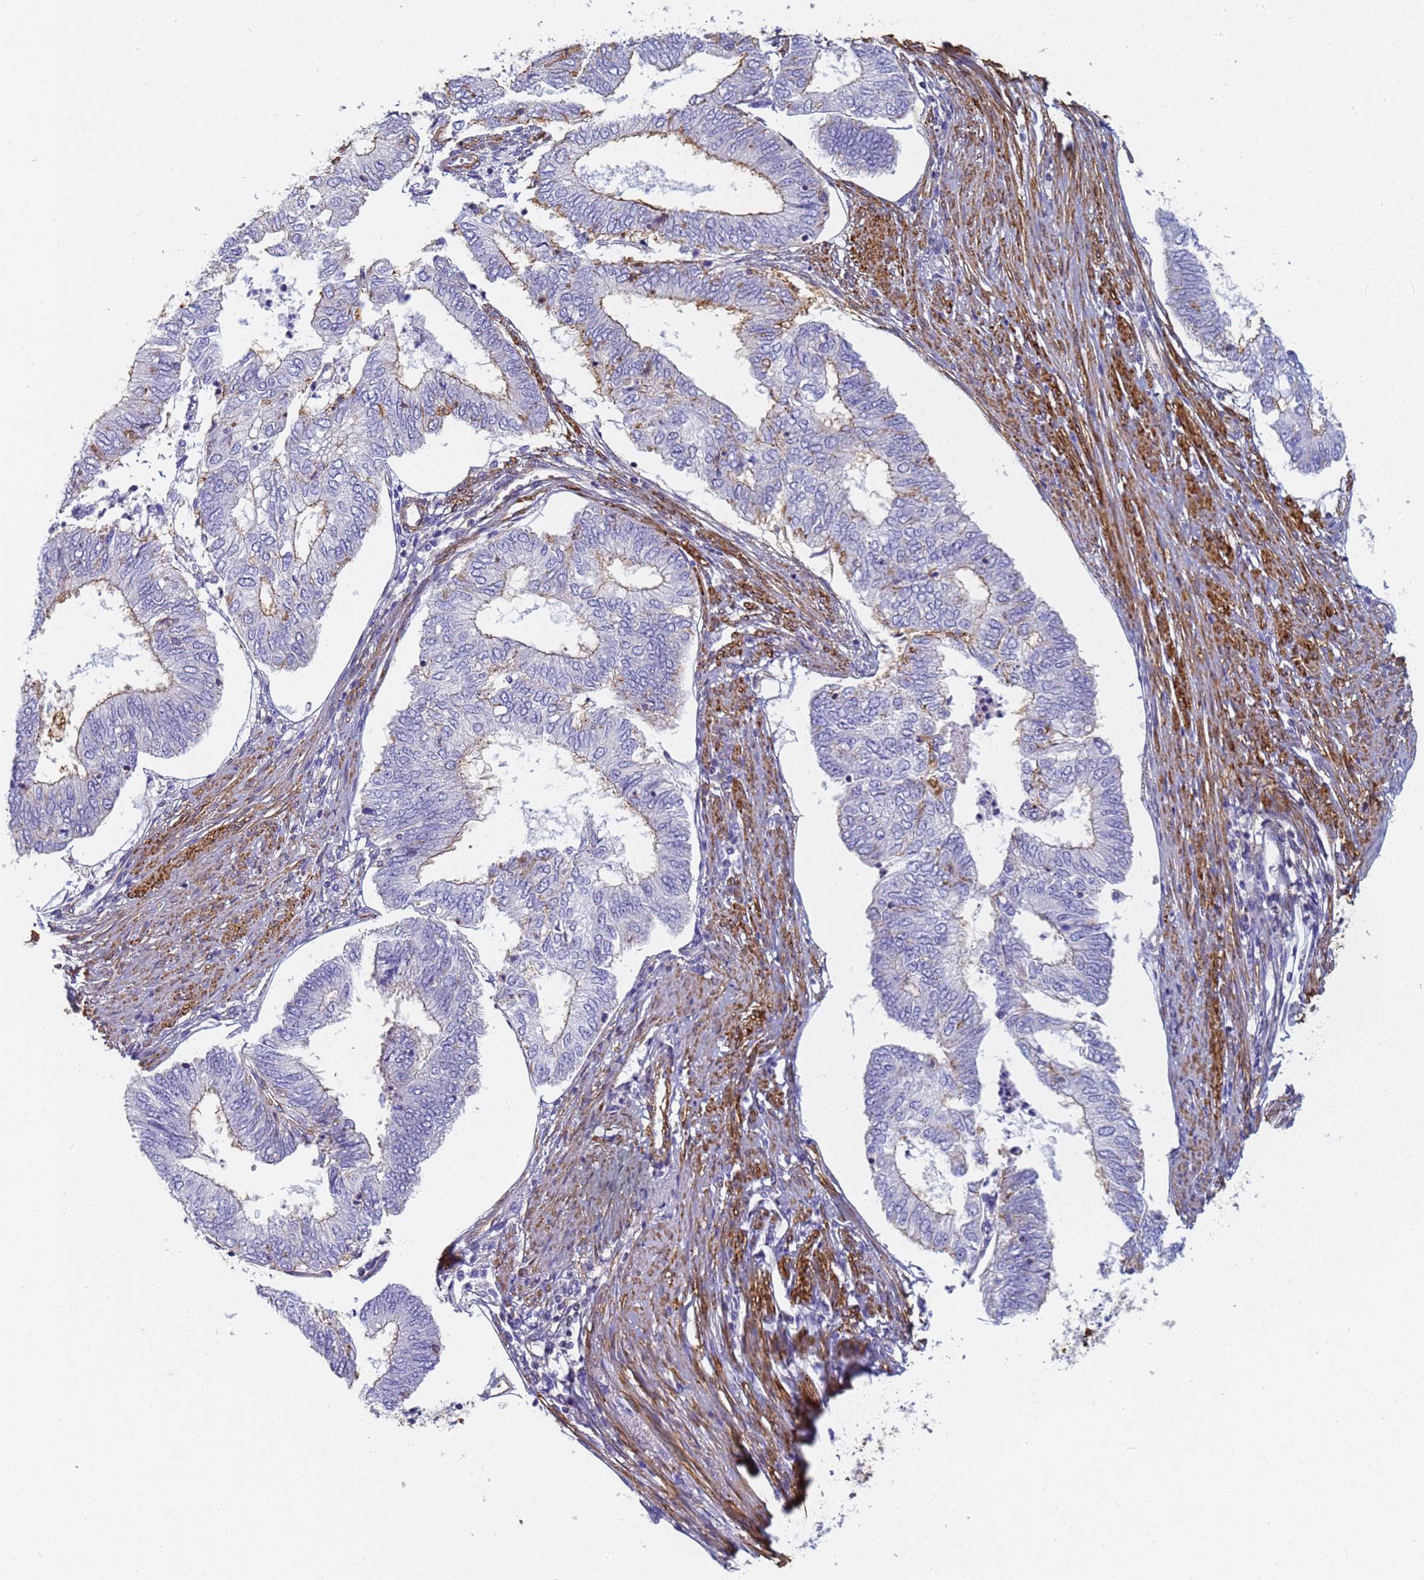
{"staining": {"intensity": "moderate", "quantity": "<25%", "location": "cytoplasmic/membranous"}, "tissue": "endometrial cancer", "cell_type": "Tumor cells", "image_type": "cancer", "snomed": [{"axis": "morphology", "description": "Adenocarcinoma, NOS"}, {"axis": "topography", "description": "Endometrium"}], "caption": "This histopathology image shows immunohistochemistry staining of endometrial adenocarcinoma, with low moderate cytoplasmic/membranous staining in about <25% of tumor cells.", "gene": "TPM1", "patient": {"sex": "female", "age": 68}}